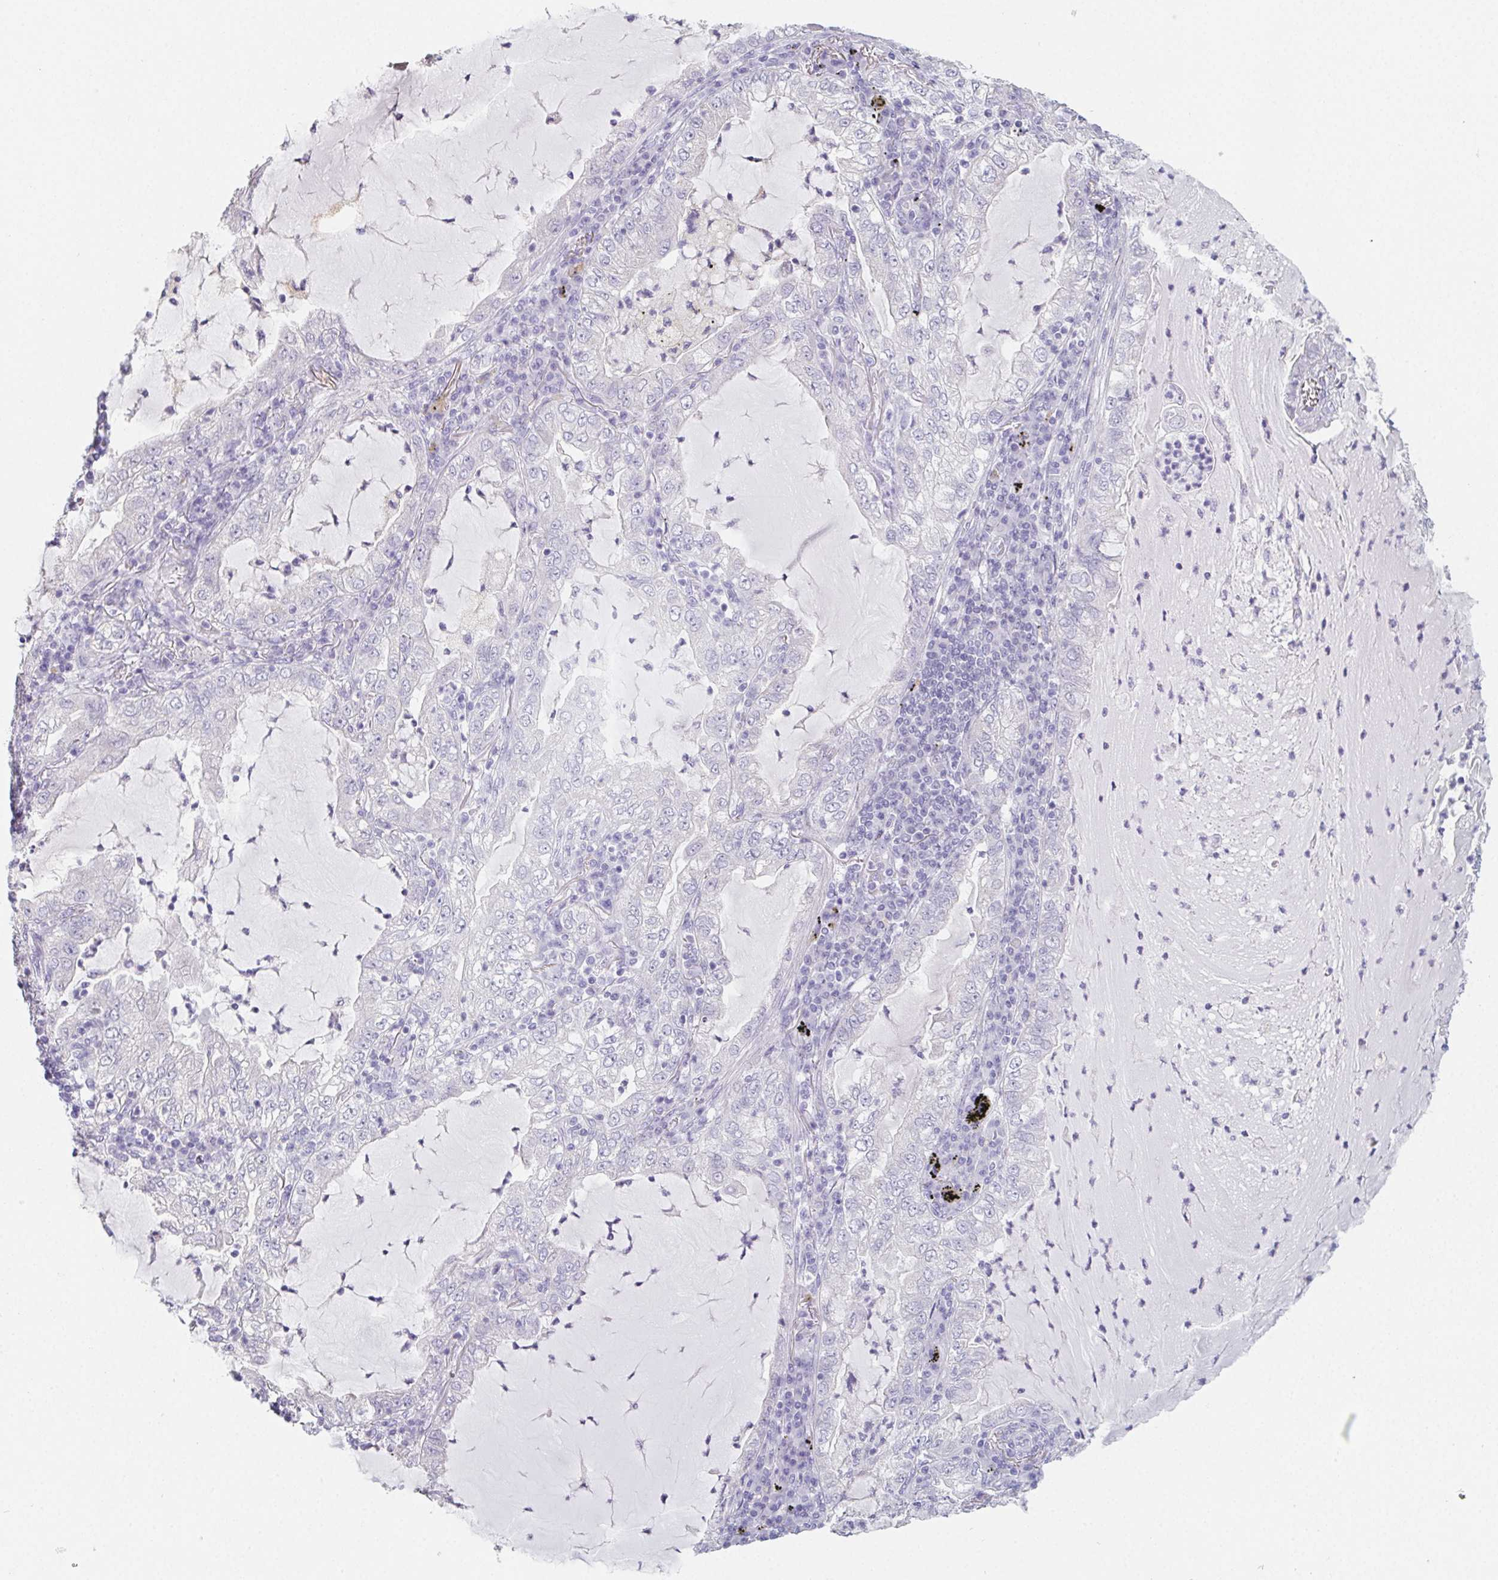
{"staining": {"intensity": "negative", "quantity": "none", "location": "none"}, "tissue": "lung cancer", "cell_type": "Tumor cells", "image_type": "cancer", "snomed": [{"axis": "morphology", "description": "Adenocarcinoma, NOS"}, {"axis": "topography", "description": "Lung"}], "caption": "Immunohistochemistry (IHC) image of lung cancer stained for a protein (brown), which reveals no staining in tumor cells.", "gene": "GLIPR1L1", "patient": {"sex": "female", "age": 73}}